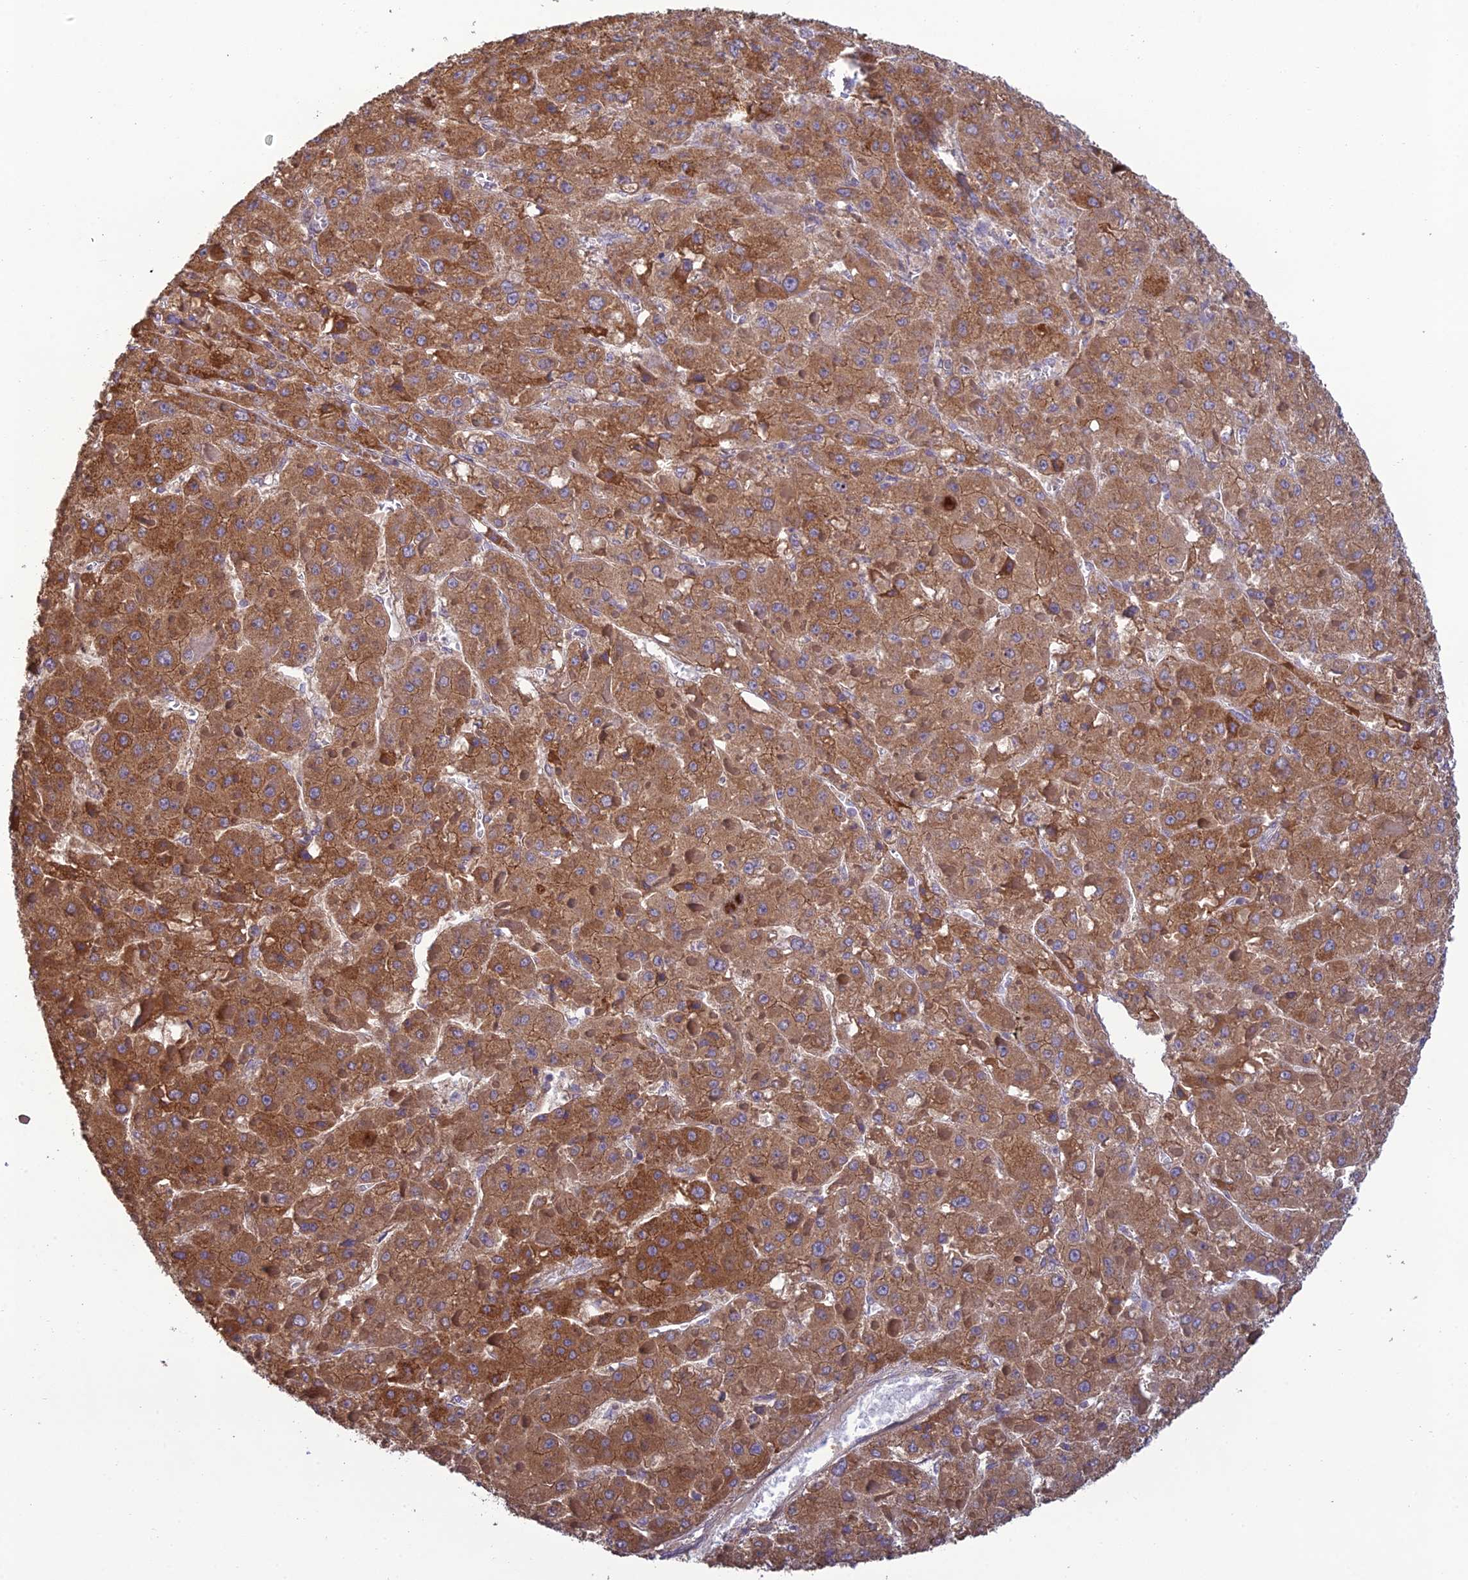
{"staining": {"intensity": "moderate", "quantity": ">75%", "location": "cytoplasmic/membranous"}, "tissue": "liver cancer", "cell_type": "Tumor cells", "image_type": "cancer", "snomed": [{"axis": "morphology", "description": "Carcinoma, Hepatocellular, NOS"}, {"axis": "topography", "description": "Liver"}], "caption": "A medium amount of moderate cytoplasmic/membranous expression is appreciated in approximately >75% of tumor cells in hepatocellular carcinoma (liver) tissue. (DAB IHC, brown staining for protein, blue staining for nuclei).", "gene": "MRNIP", "patient": {"sex": "female", "age": 73}}